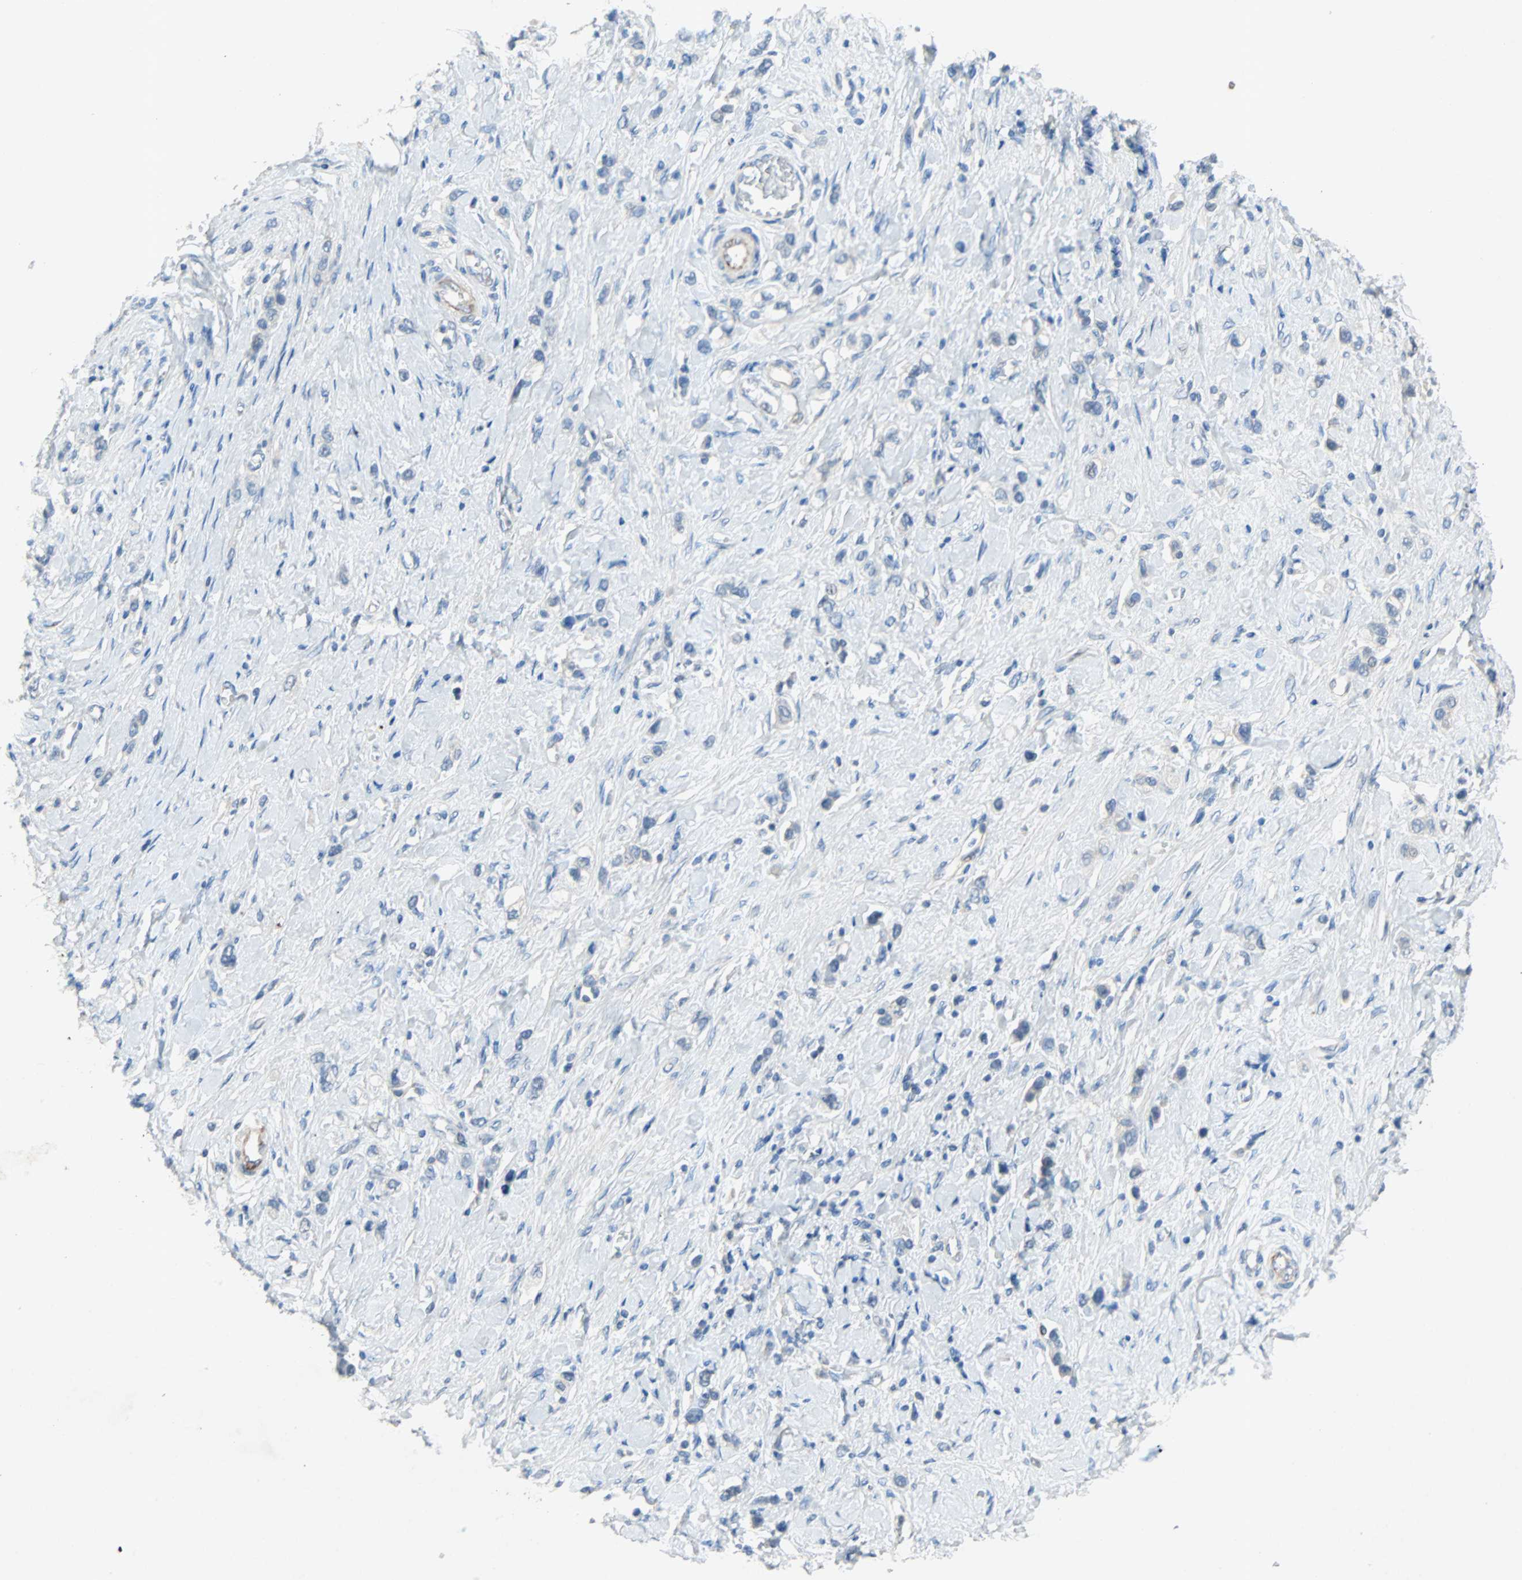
{"staining": {"intensity": "negative", "quantity": "none", "location": "none"}, "tissue": "stomach cancer", "cell_type": "Tumor cells", "image_type": "cancer", "snomed": [{"axis": "morphology", "description": "Normal tissue, NOS"}, {"axis": "morphology", "description": "Adenocarcinoma, NOS"}, {"axis": "topography", "description": "Stomach, upper"}, {"axis": "topography", "description": "Stomach"}], "caption": "There is no significant staining in tumor cells of adenocarcinoma (stomach).", "gene": "PCDHB2", "patient": {"sex": "female", "age": 65}}